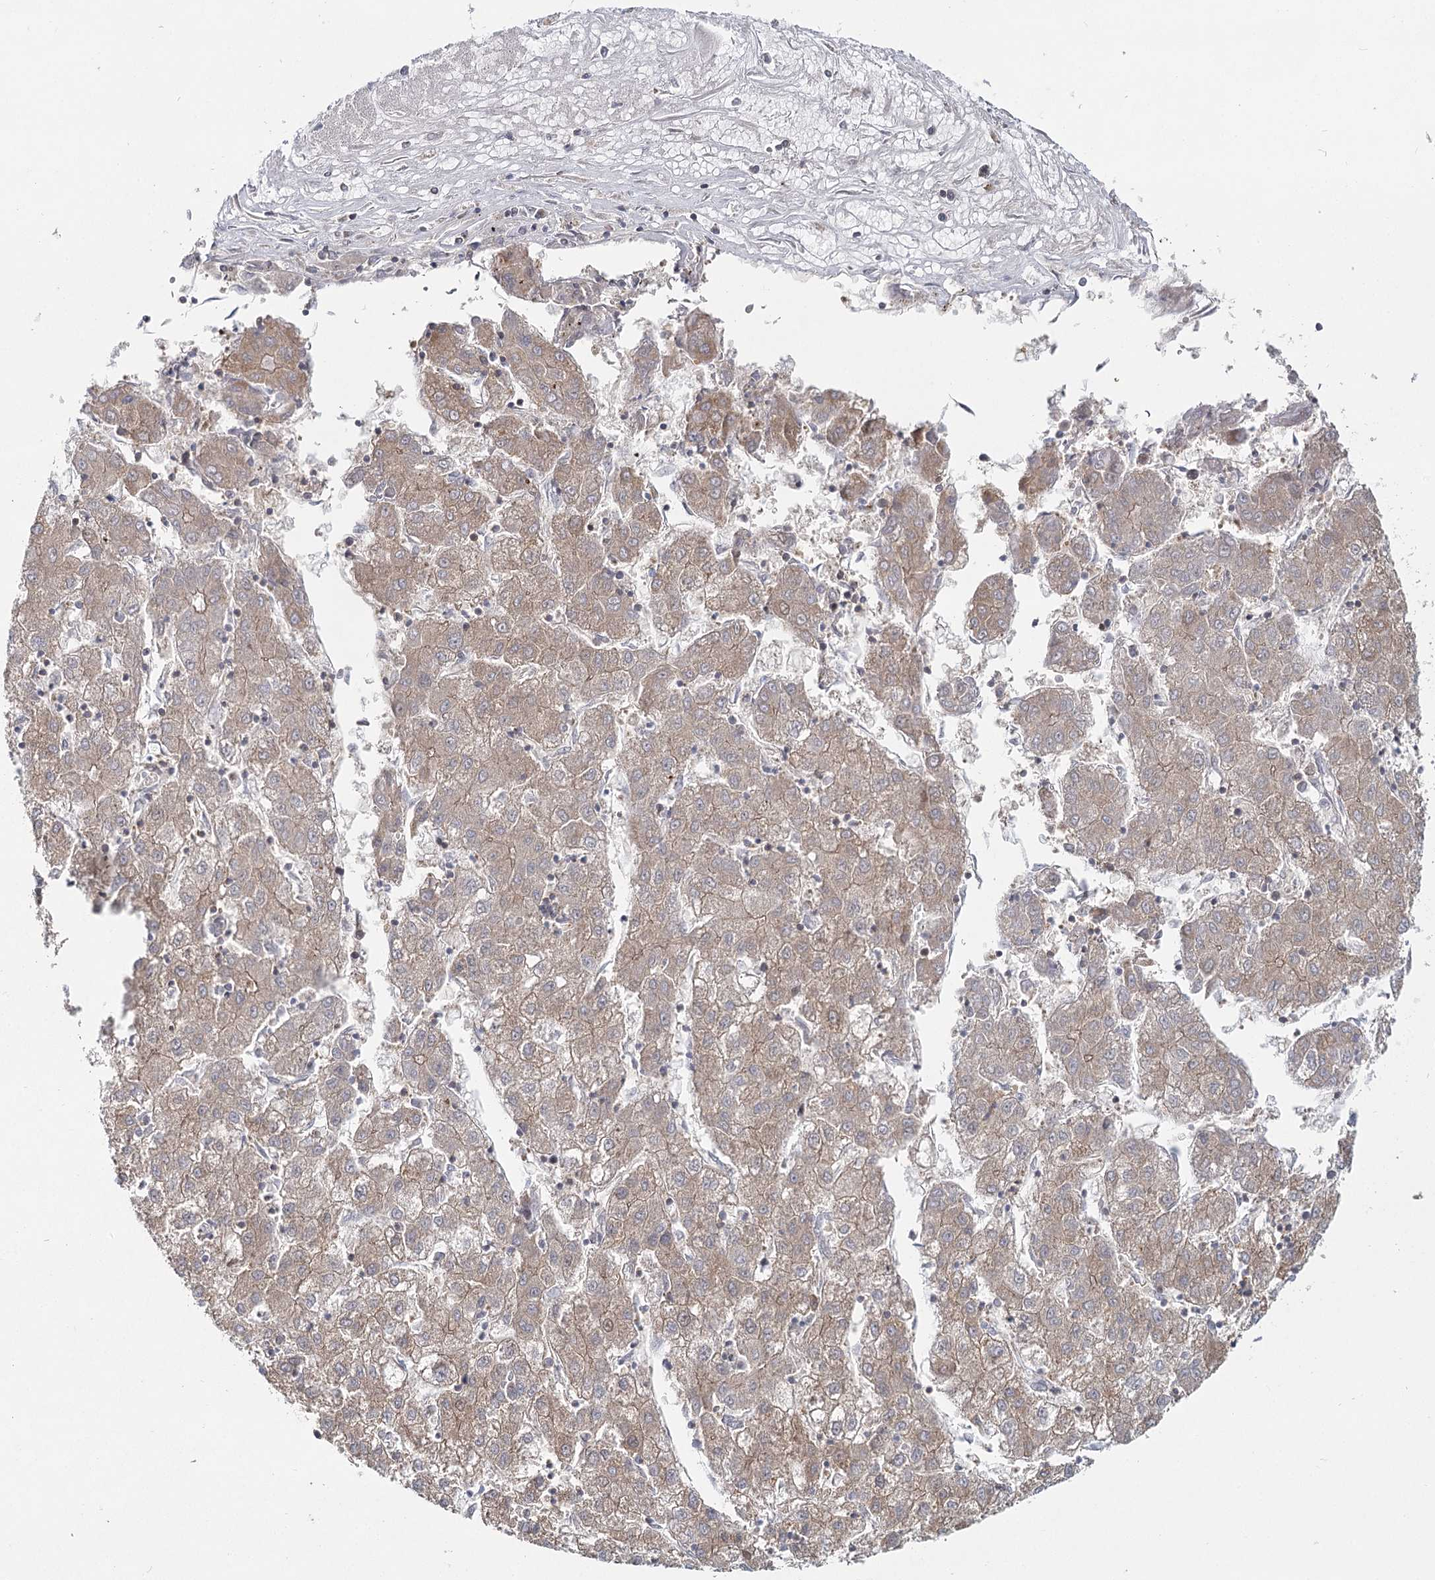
{"staining": {"intensity": "weak", "quantity": "25%-75%", "location": "cytoplasmic/membranous"}, "tissue": "liver cancer", "cell_type": "Tumor cells", "image_type": "cancer", "snomed": [{"axis": "morphology", "description": "Carcinoma, Hepatocellular, NOS"}, {"axis": "topography", "description": "Liver"}], "caption": "High-magnification brightfield microscopy of liver cancer (hepatocellular carcinoma) stained with DAB (3,3'-diaminobenzidine) (brown) and counterstained with hematoxylin (blue). tumor cells exhibit weak cytoplasmic/membranous expression is identified in about25%-75% of cells.", "gene": "FAM120B", "patient": {"sex": "male", "age": 72}}